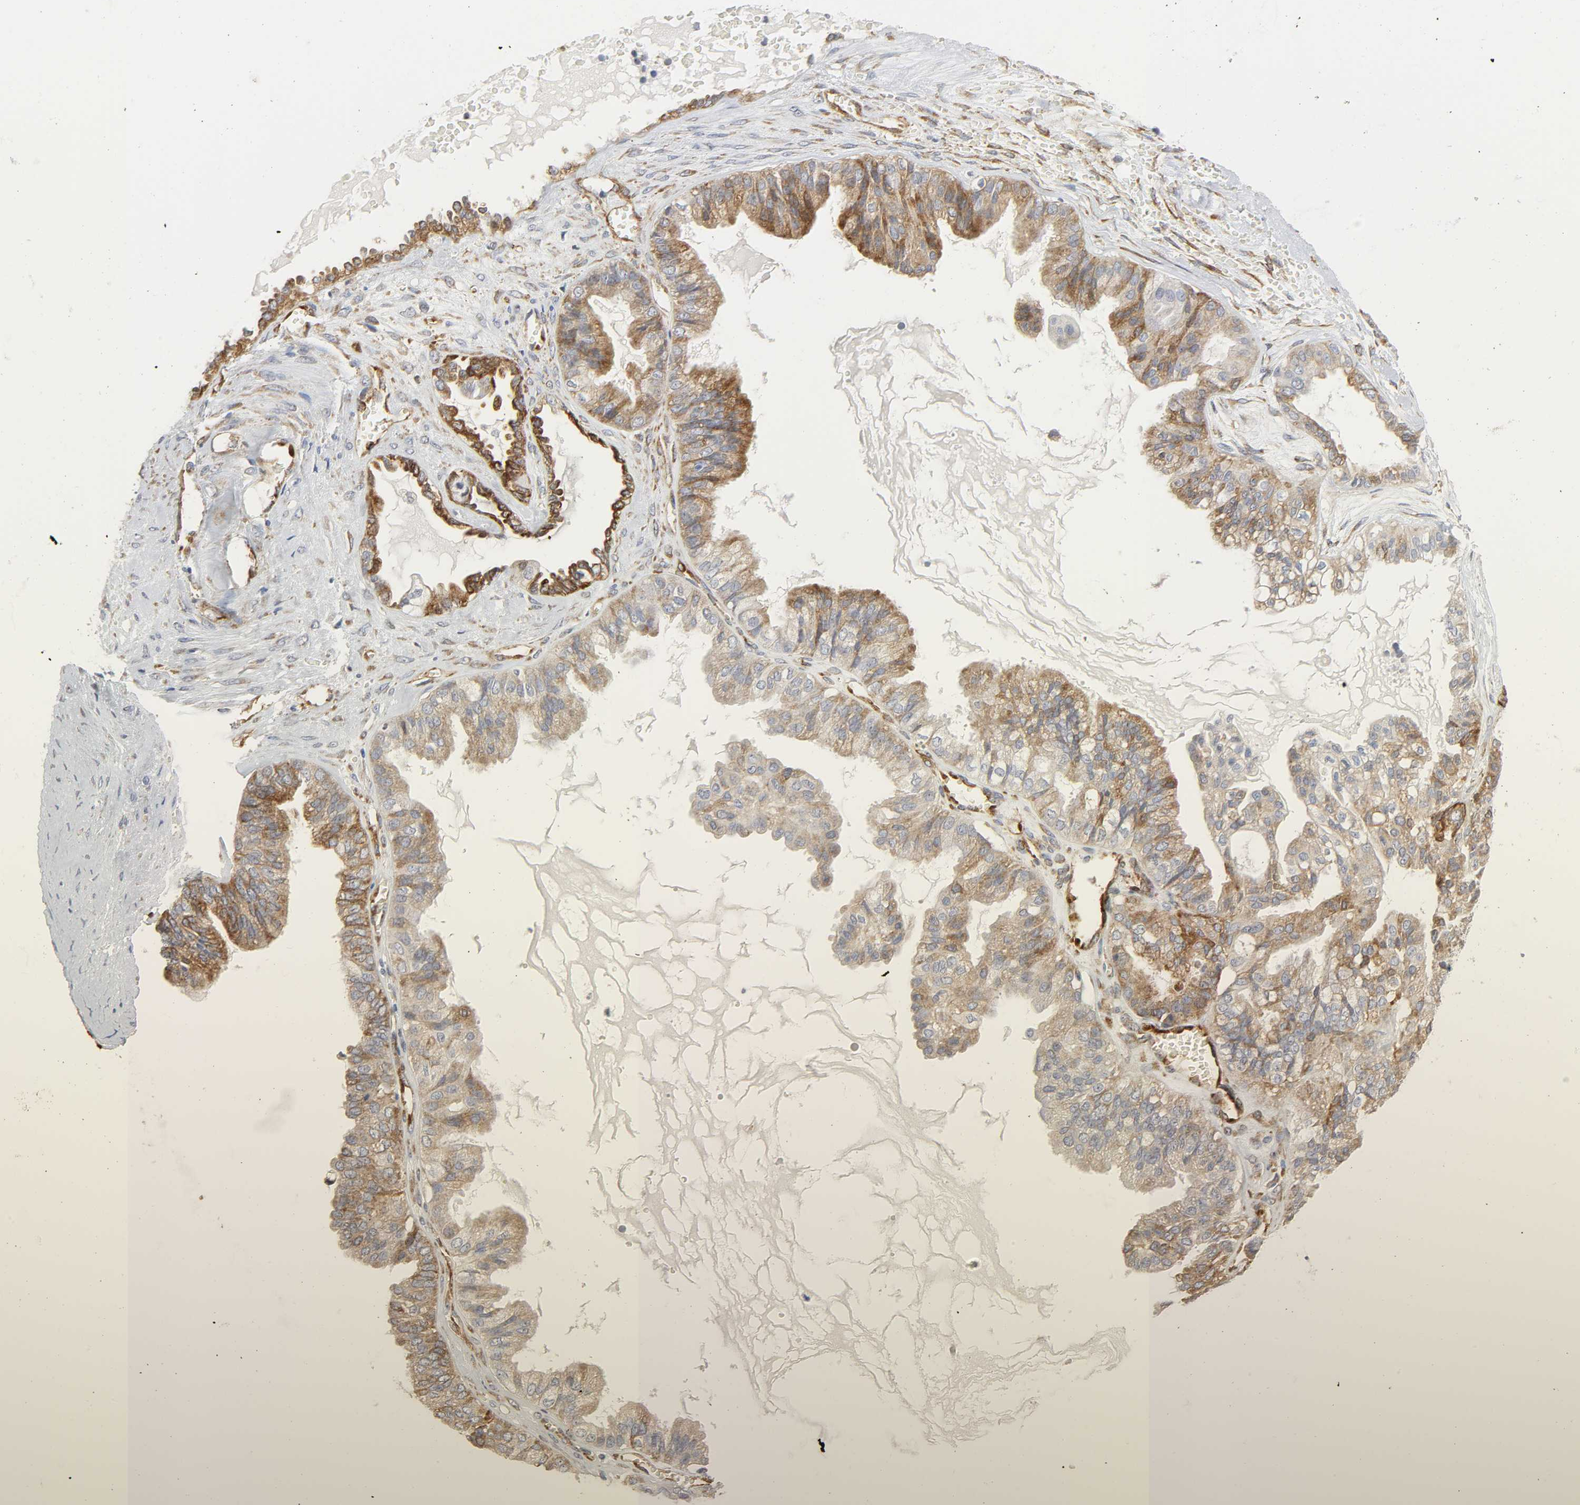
{"staining": {"intensity": "moderate", "quantity": ">75%", "location": "cytoplasmic/membranous"}, "tissue": "ovarian cancer", "cell_type": "Tumor cells", "image_type": "cancer", "snomed": [{"axis": "morphology", "description": "Carcinoma, NOS"}, {"axis": "morphology", "description": "Carcinoma, endometroid"}, {"axis": "topography", "description": "Ovary"}], "caption": "Immunohistochemistry image of carcinoma (ovarian) stained for a protein (brown), which shows medium levels of moderate cytoplasmic/membranous positivity in about >75% of tumor cells.", "gene": "DOCK1", "patient": {"sex": "female", "age": 50}}